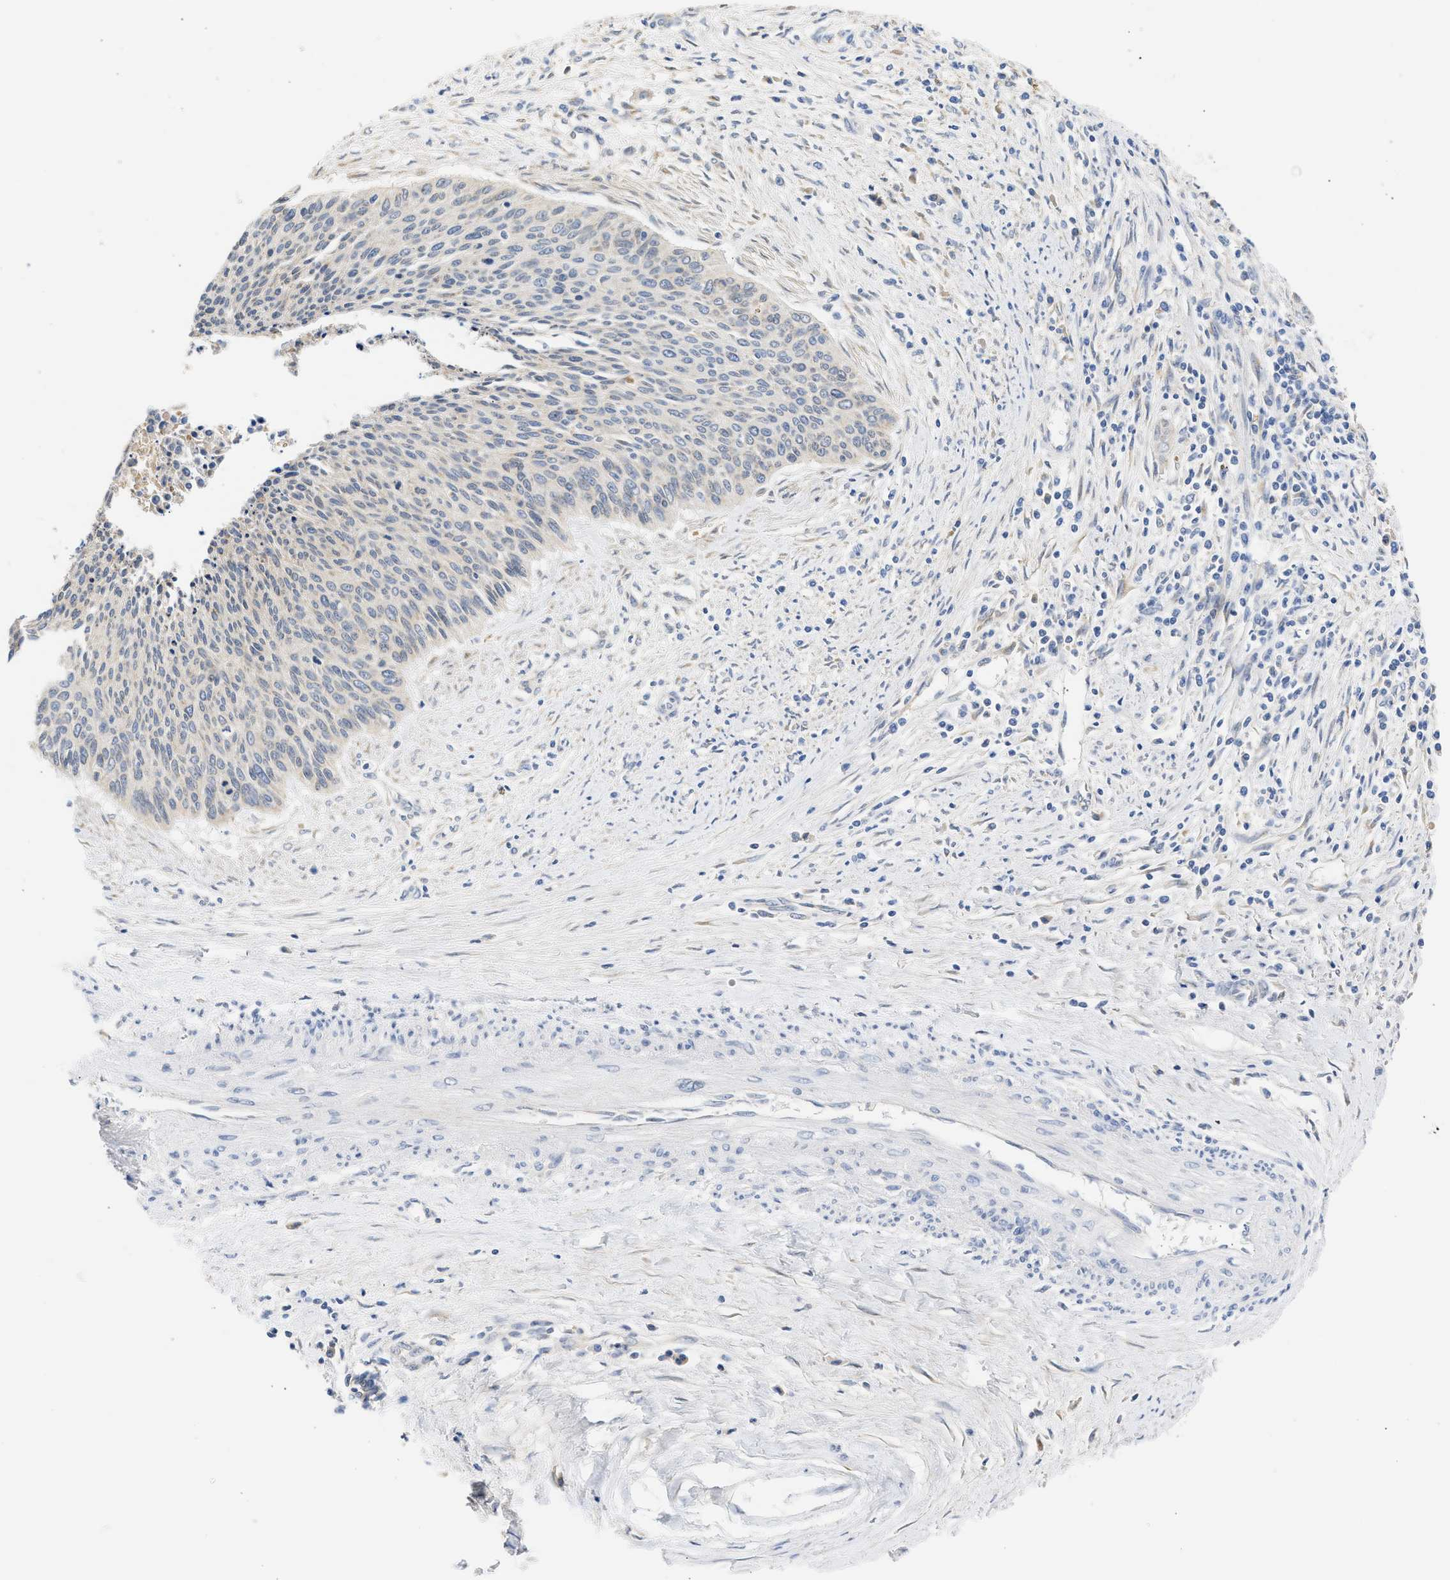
{"staining": {"intensity": "negative", "quantity": "none", "location": "none"}, "tissue": "cervical cancer", "cell_type": "Tumor cells", "image_type": "cancer", "snomed": [{"axis": "morphology", "description": "Squamous cell carcinoma, NOS"}, {"axis": "topography", "description": "Cervix"}], "caption": "This photomicrograph is of cervical cancer stained with immunohistochemistry to label a protein in brown with the nuclei are counter-stained blue. There is no expression in tumor cells.", "gene": "TMED1", "patient": {"sex": "female", "age": 55}}